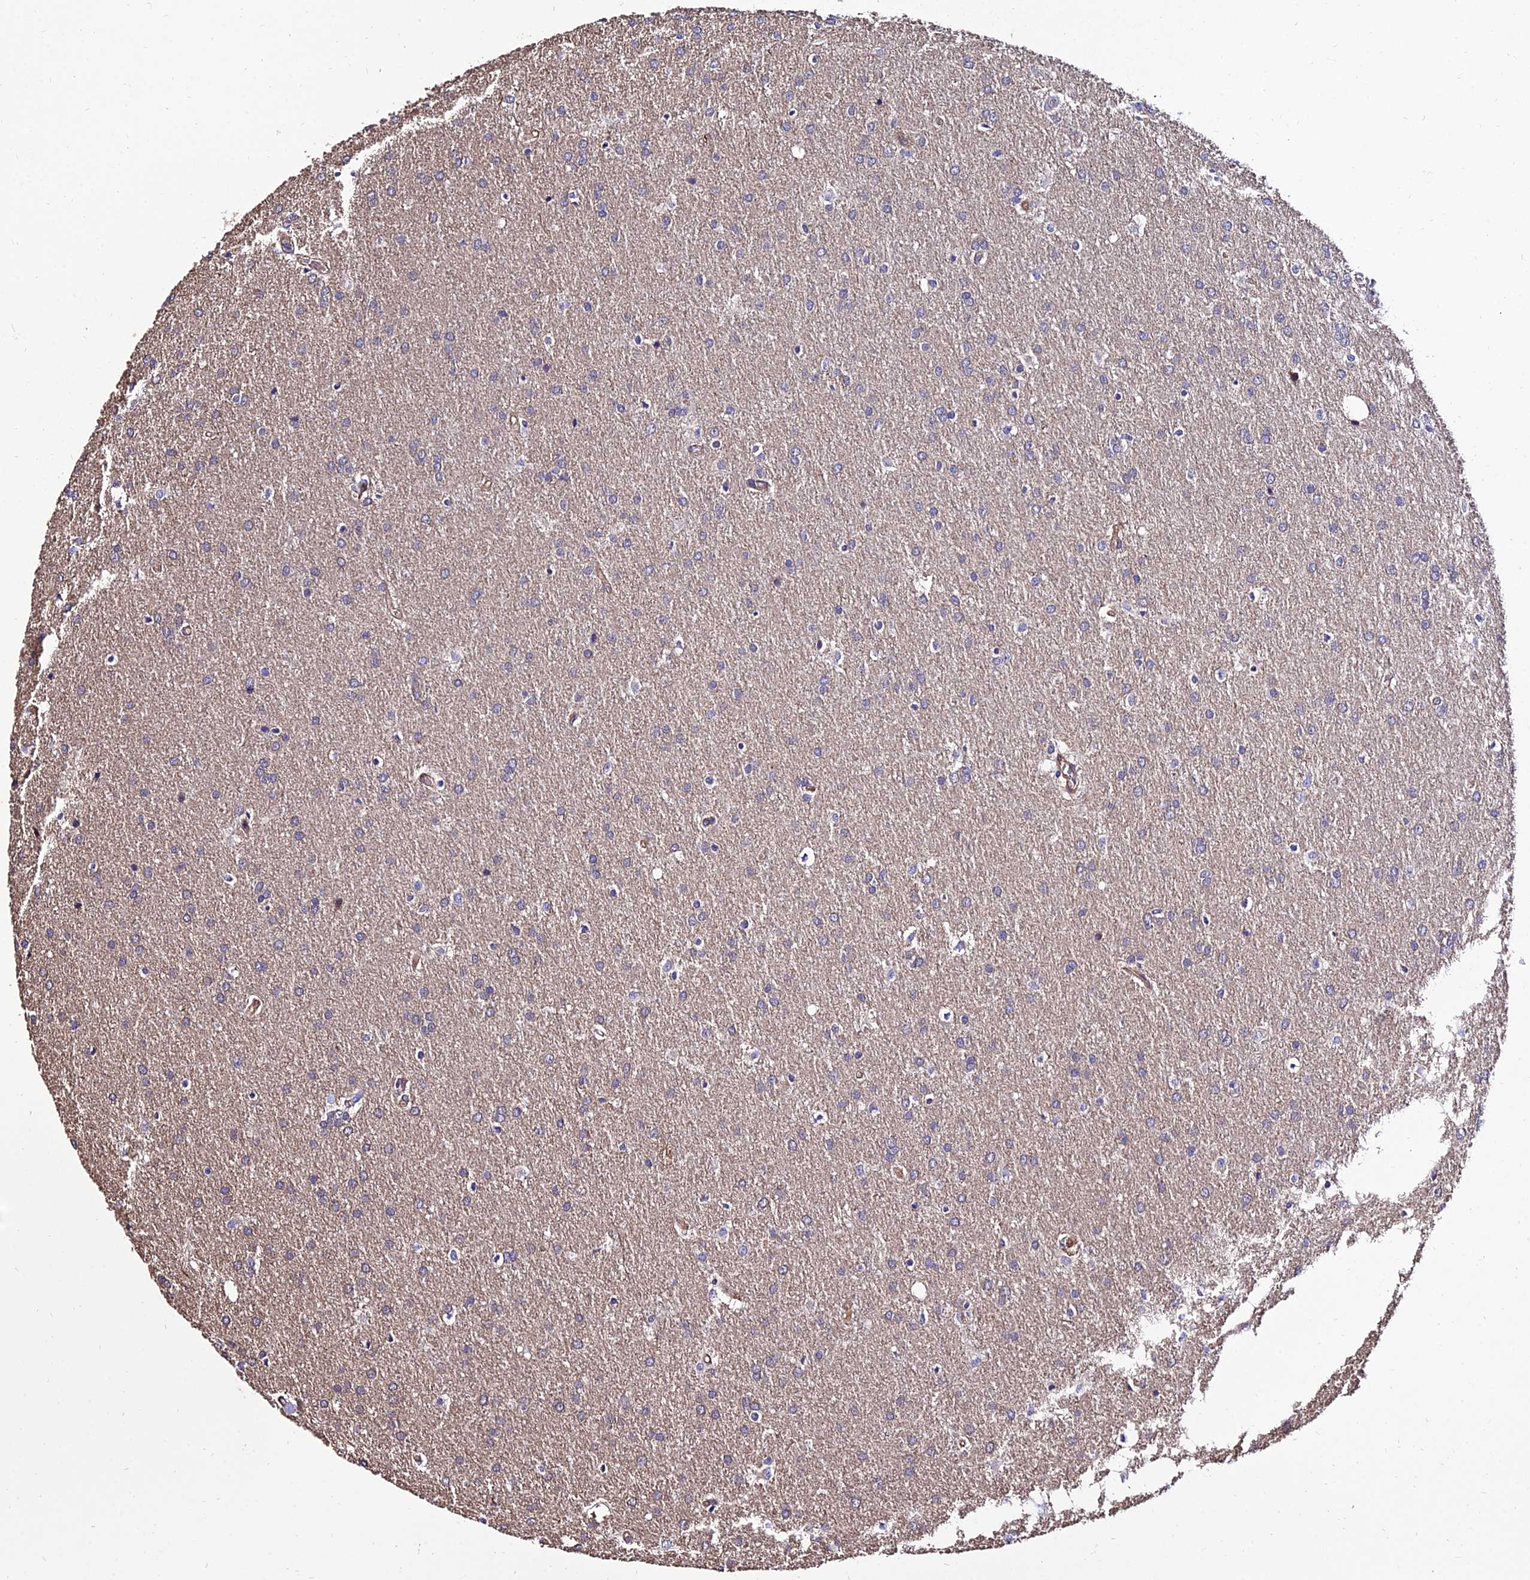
{"staining": {"intensity": "weak", "quantity": "<25%", "location": "cytoplasmic/membranous"}, "tissue": "glioma", "cell_type": "Tumor cells", "image_type": "cancer", "snomed": [{"axis": "morphology", "description": "Glioma, malignant, Low grade"}, {"axis": "topography", "description": "Brain"}], "caption": "High magnification brightfield microscopy of malignant glioma (low-grade) stained with DAB (3,3'-diaminobenzidine) (brown) and counterstained with hematoxylin (blue): tumor cells show no significant positivity.", "gene": "CALM2", "patient": {"sex": "female", "age": 32}}